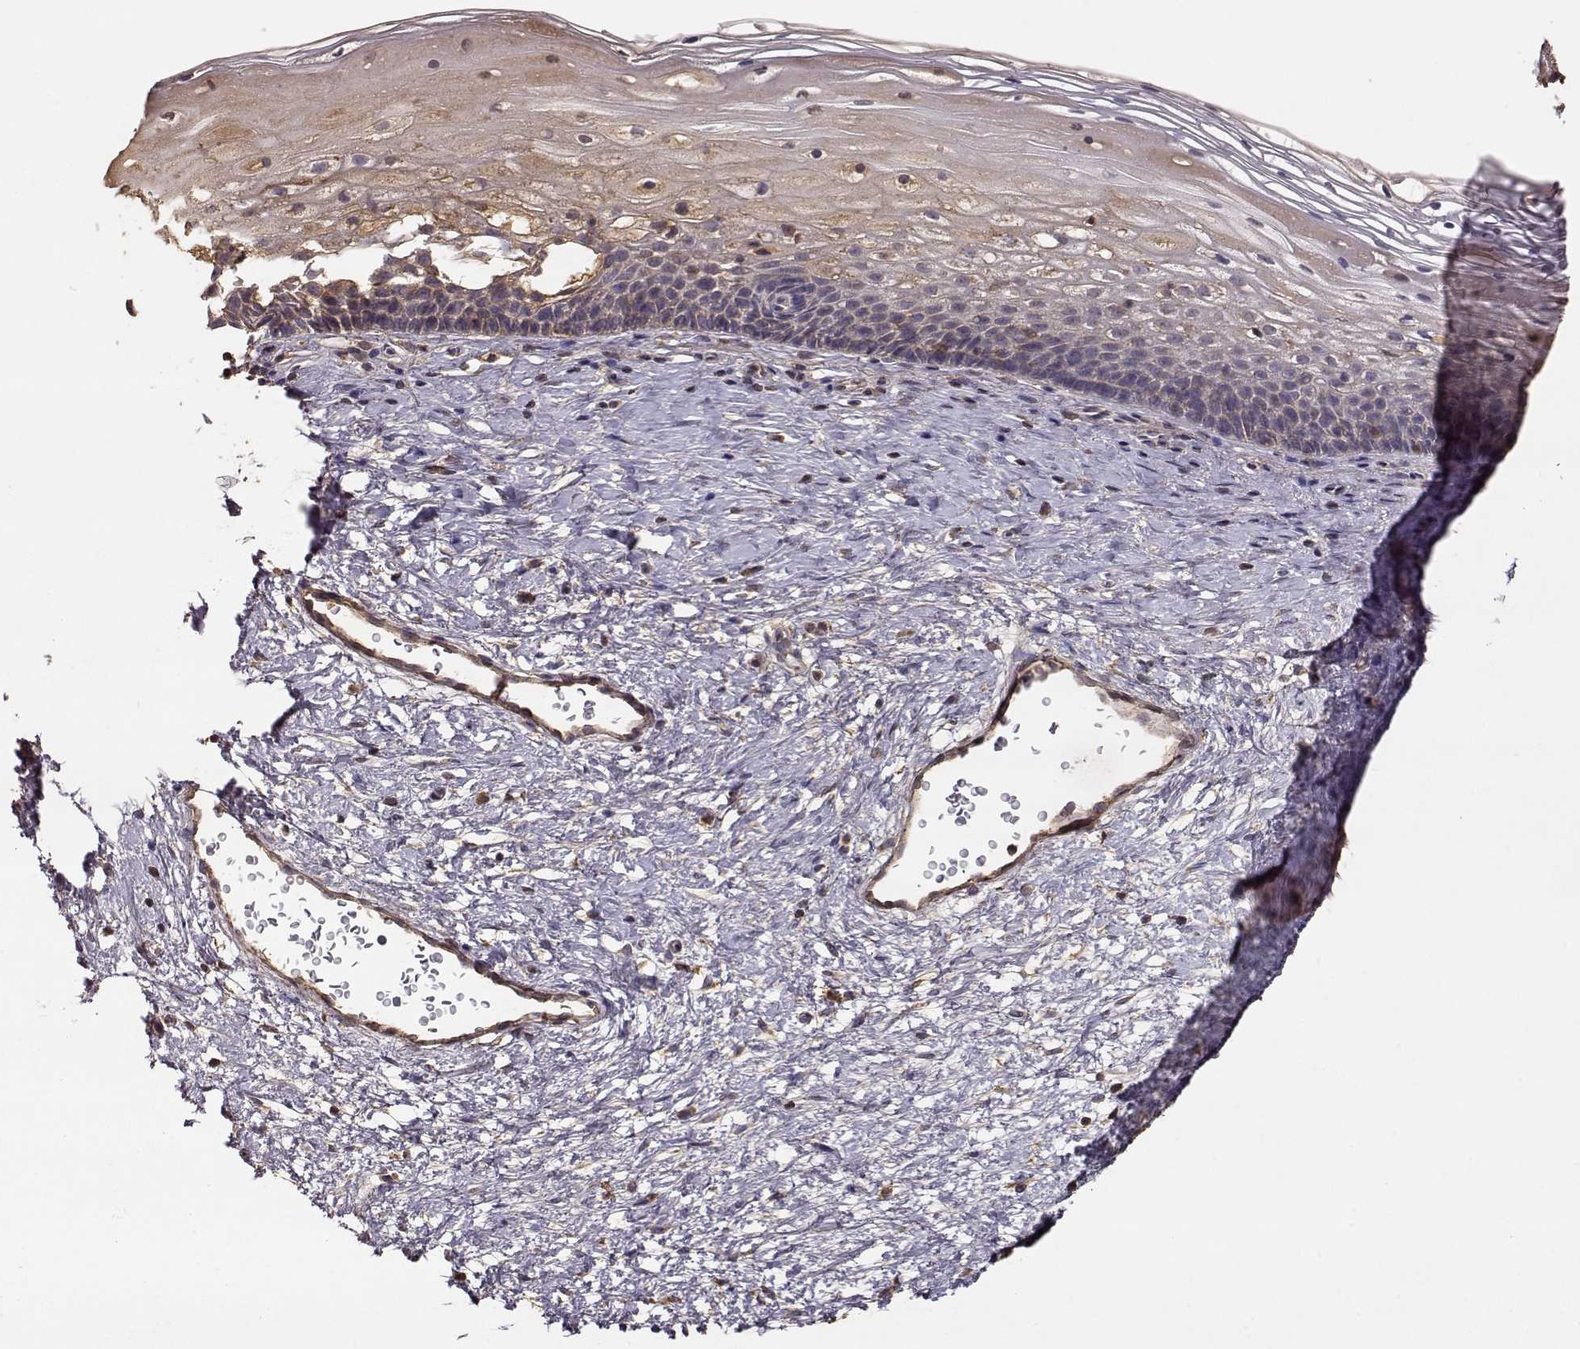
{"staining": {"intensity": "weak", "quantity": ">75%", "location": "cytoplasmic/membranous"}, "tissue": "cervix", "cell_type": "Glandular cells", "image_type": "normal", "snomed": [{"axis": "morphology", "description": "Normal tissue, NOS"}, {"axis": "topography", "description": "Cervix"}], "caption": "Weak cytoplasmic/membranous protein staining is appreciated in approximately >75% of glandular cells in cervix.", "gene": "TARS3", "patient": {"sex": "female", "age": 34}}